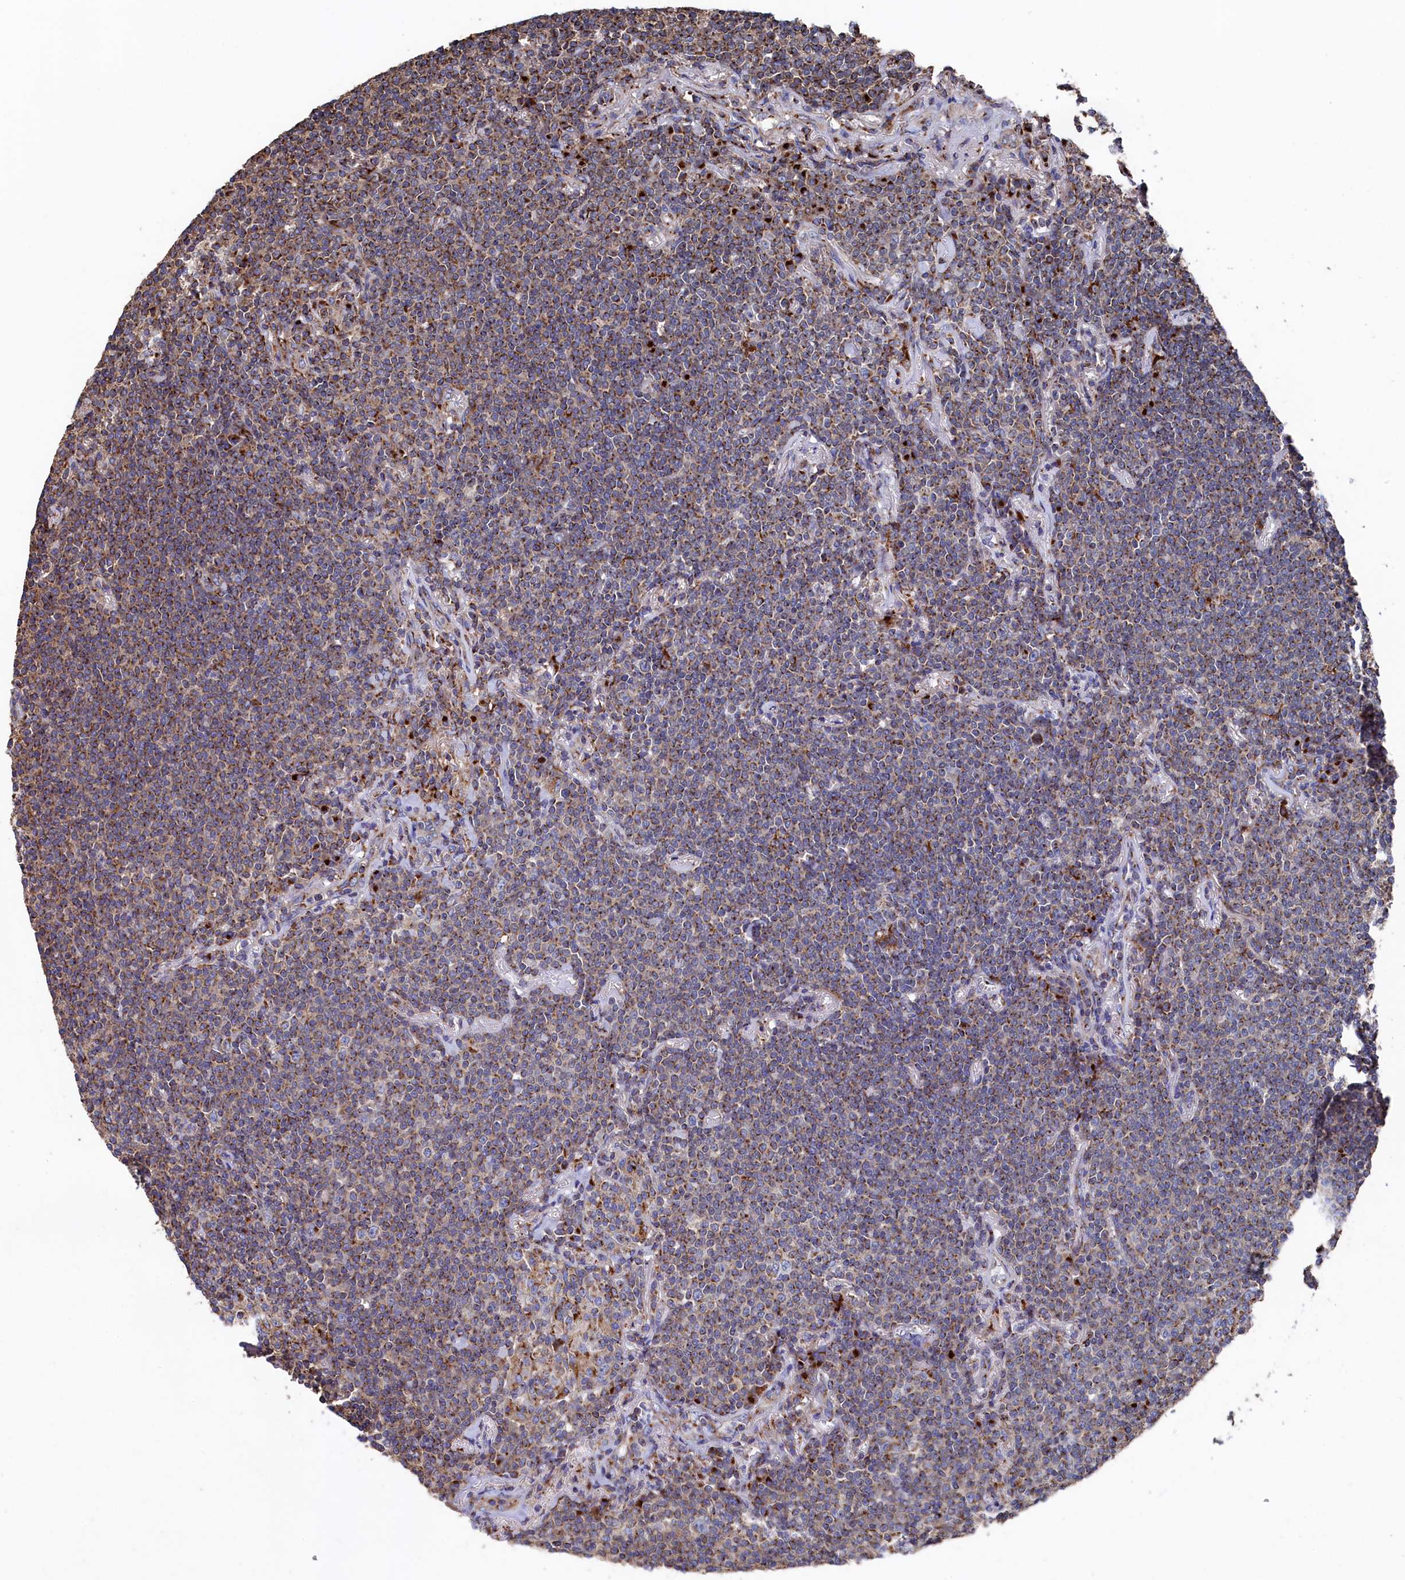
{"staining": {"intensity": "moderate", "quantity": ">75%", "location": "cytoplasmic/membranous"}, "tissue": "lymphoma", "cell_type": "Tumor cells", "image_type": "cancer", "snomed": [{"axis": "morphology", "description": "Malignant lymphoma, non-Hodgkin's type, Low grade"}, {"axis": "topography", "description": "Lung"}], "caption": "There is medium levels of moderate cytoplasmic/membranous positivity in tumor cells of malignant lymphoma, non-Hodgkin's type (low-grade), as demonstrated by immunohistochemical staining (brown color).", "gene": "PRRC1", "patient": {"sex": "female", "age": 71}}